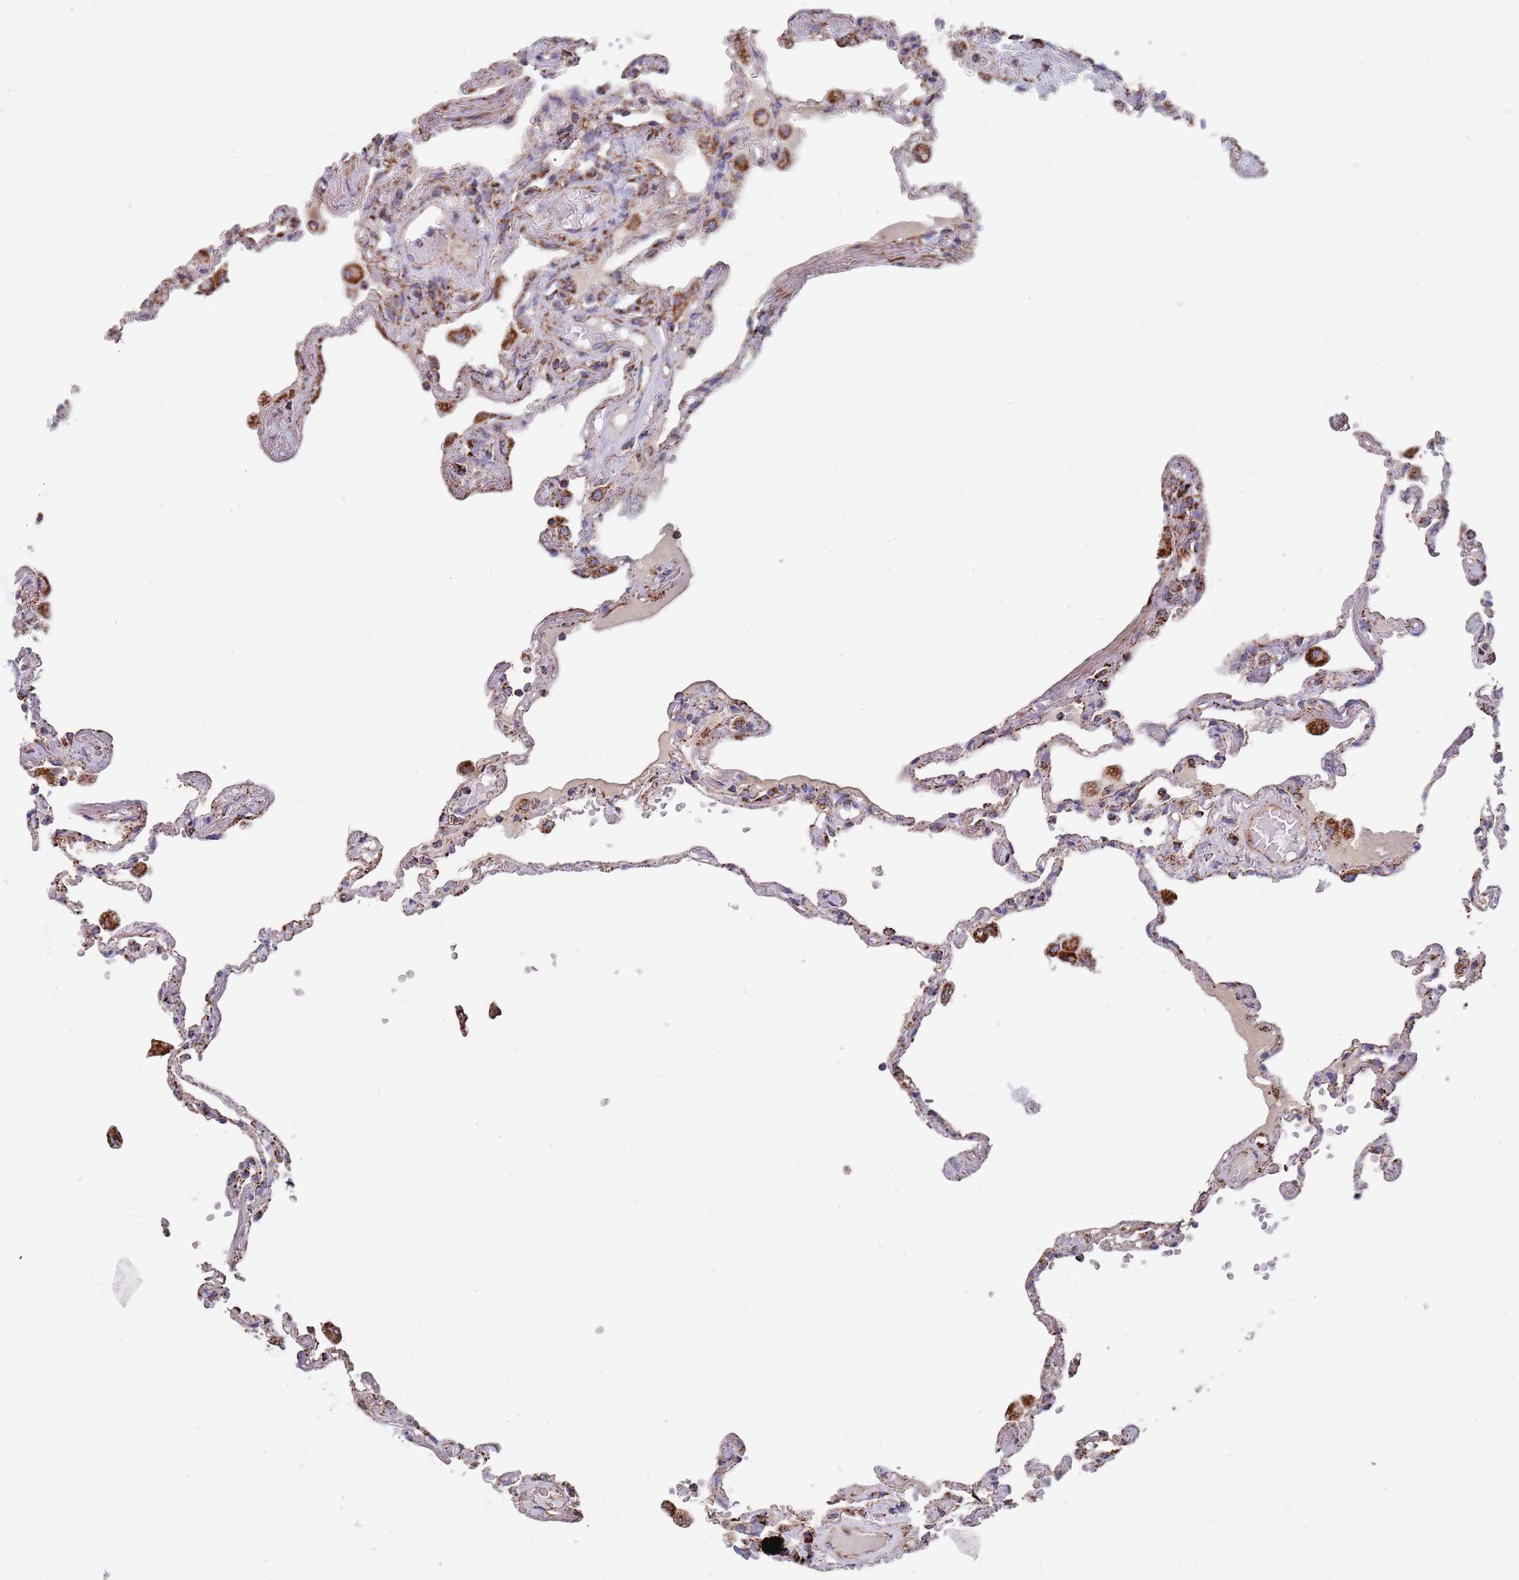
{"staining": {"intensity": "strong", "quantity": "<25%", "location": "cytoplasmic/membranous"}, "tissue": "lung", "cell_type": "Alveolar cells", "image_type": "normal", "snomed": [{"axis": "morphology", "description": "Normal tissue, NOS"}, {"axis": "topography", "description": "Lung"}], "caption": "Immunohistochemistry of normal lung displays medium levels of strong cytoplasmic/membranous staining in about <25% of alveolar cells. The protein is stained brown, and the nuclei are stained in blue (DAB (3,3'-diaminobenzidine) IHC with brightfield microscopy, high magnification).", "gene": "PGP", "patient": {"sex": "female", "age": 67}}